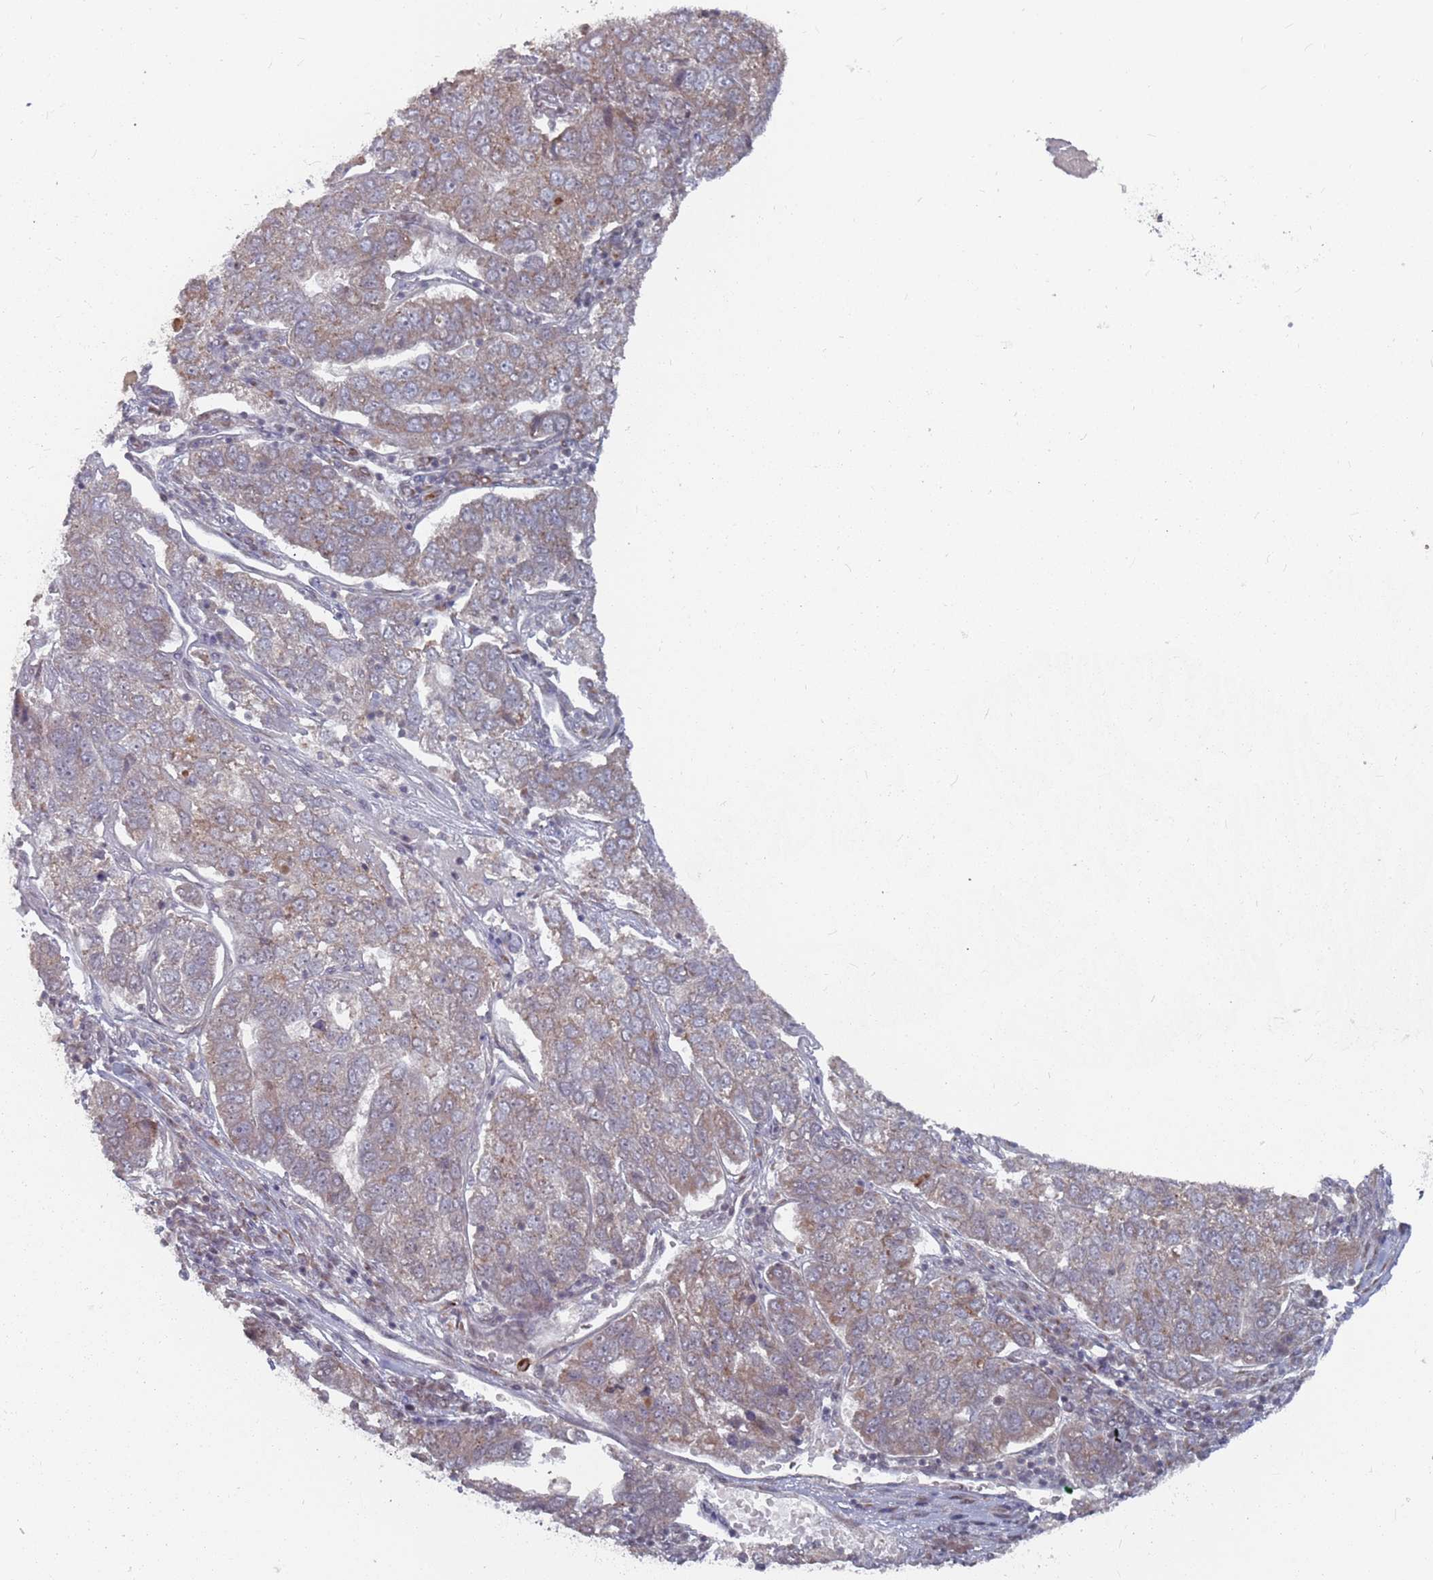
{"staining": {"intensity": "moderate", "quantity": ">75%", "location": "cytoplasmic/membranous"}, "tissue": "pancreatic cancer", "cell_type": "Tumor cells", "image_type": "cancer", "snomed": [{"axis": "morphology", "description": "Adenocarcinoma, NOS"}, {"axis": "topography", "description": "Pancreas"}], "caption": "Immunohistochemistry of human pancreatic adenocarcinoma exhibits medium levels of moderate cytoplasmic/membranous positivity in about >75% of tumor cells.", "gene": "FMO4", "patient": {"sex": "female", "age": 61}}